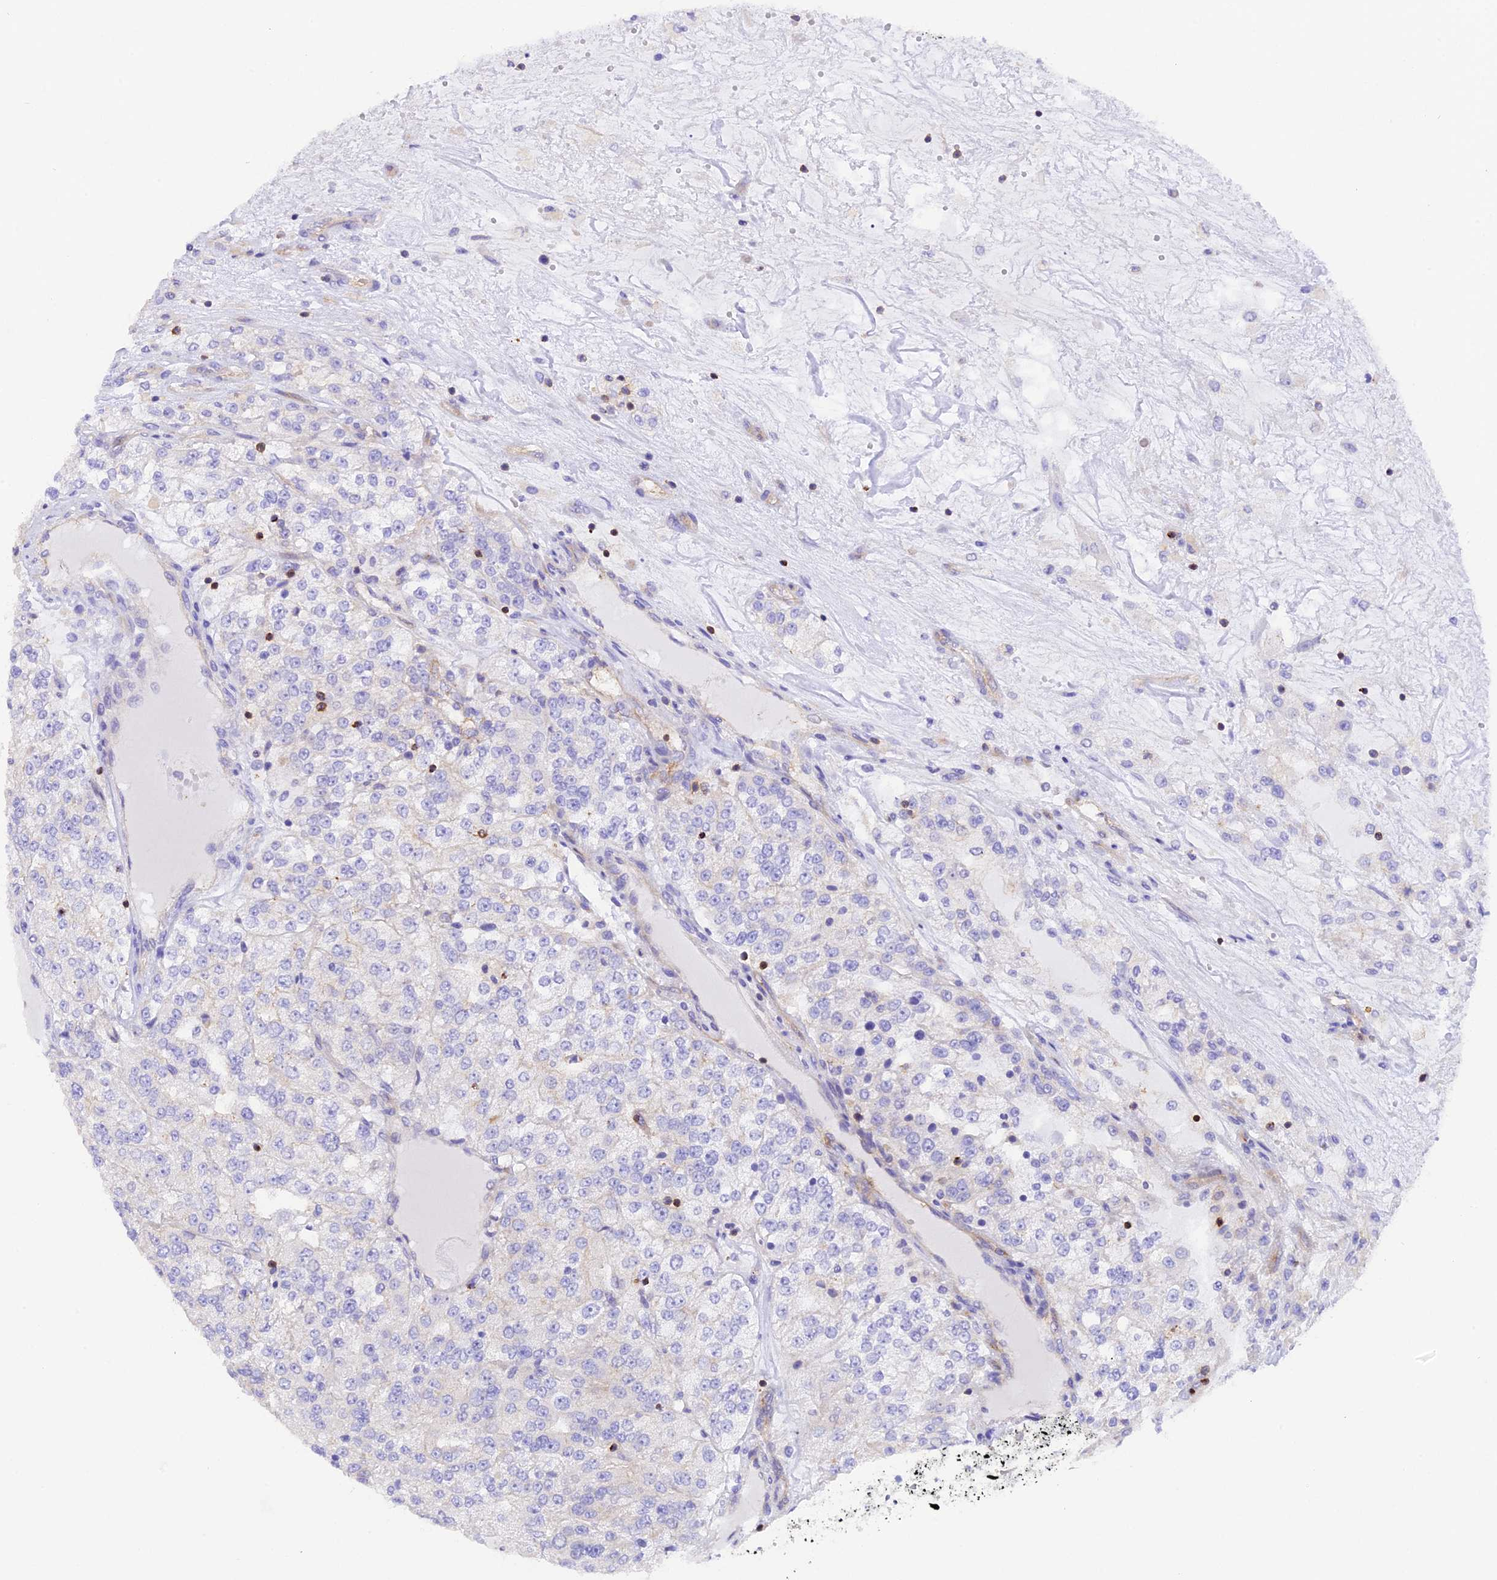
{"staining": {"intensity": "negative", "quantity": "none", "location": "none"}, "tissue": "renal cancer", "cell_type": "Tumor cells", "image_type": "cancer", "snomed": [{"axis": "morphology", "description": "Adenocarcinoma, NOS"}, {"axis": "topography", "description": "Kidney"}], "caption": "High power microscopy histopathology image of an immunohistochemistry image of renal adenocarcinoma, revealing no significant expression in tumor cells.", "gene": "FAM193A", "patient": {"sex": "female", "age": 63}}